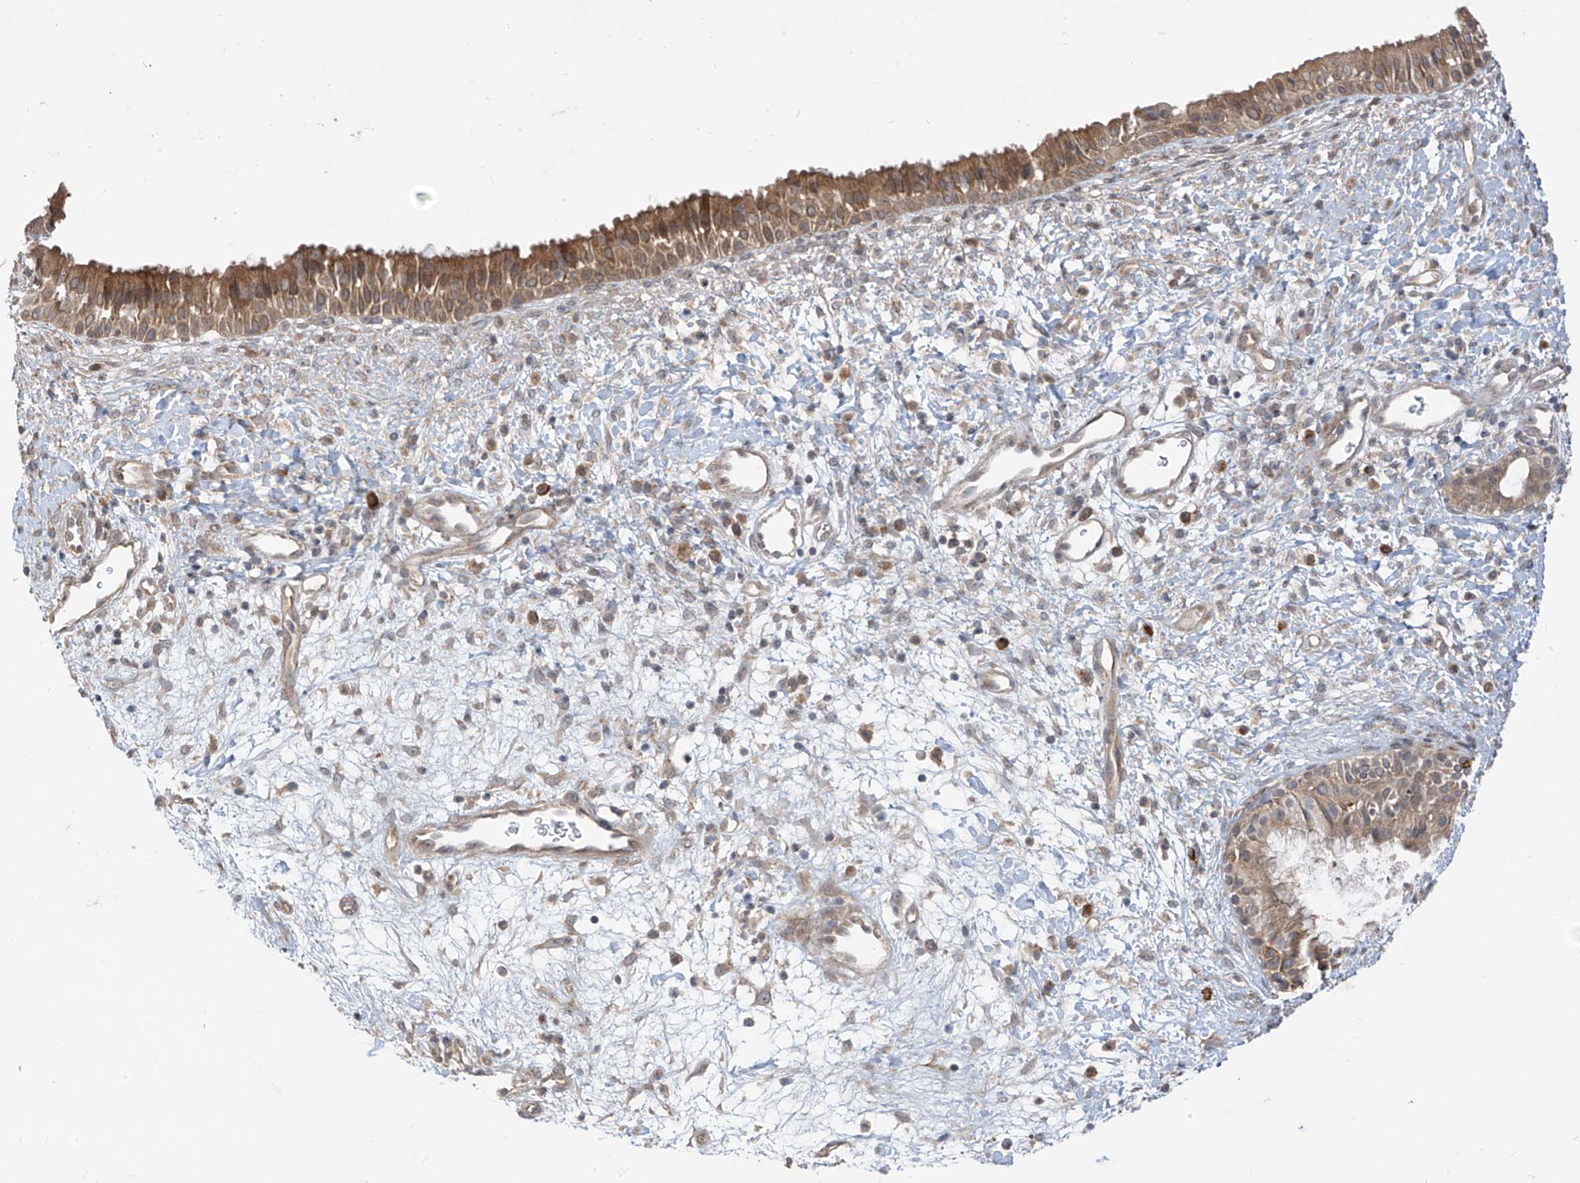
{"staining": {"intensity": "moderate", "quantity": ">75%", "location": "cytoplasmic/membranous"}, "tissue": "nasopharynx", "cell_type": "Respiratory epithelial cells", "image_type": "normal", "snomed": [{"axis": "morphology", "description": "Normal tissue, NOS"}, {"axis": "topography", "description": "Nasopharynx"}], "caption": "Moderate cytoplasmic/membranous expression for a protein is appreciated in approximately >75% of respiratory epithelial cells of normal nasopharynx using immunohistochemistry (IHC).", "gene": "MTUS2", "patient": {"sex": "male", "age": 22}}